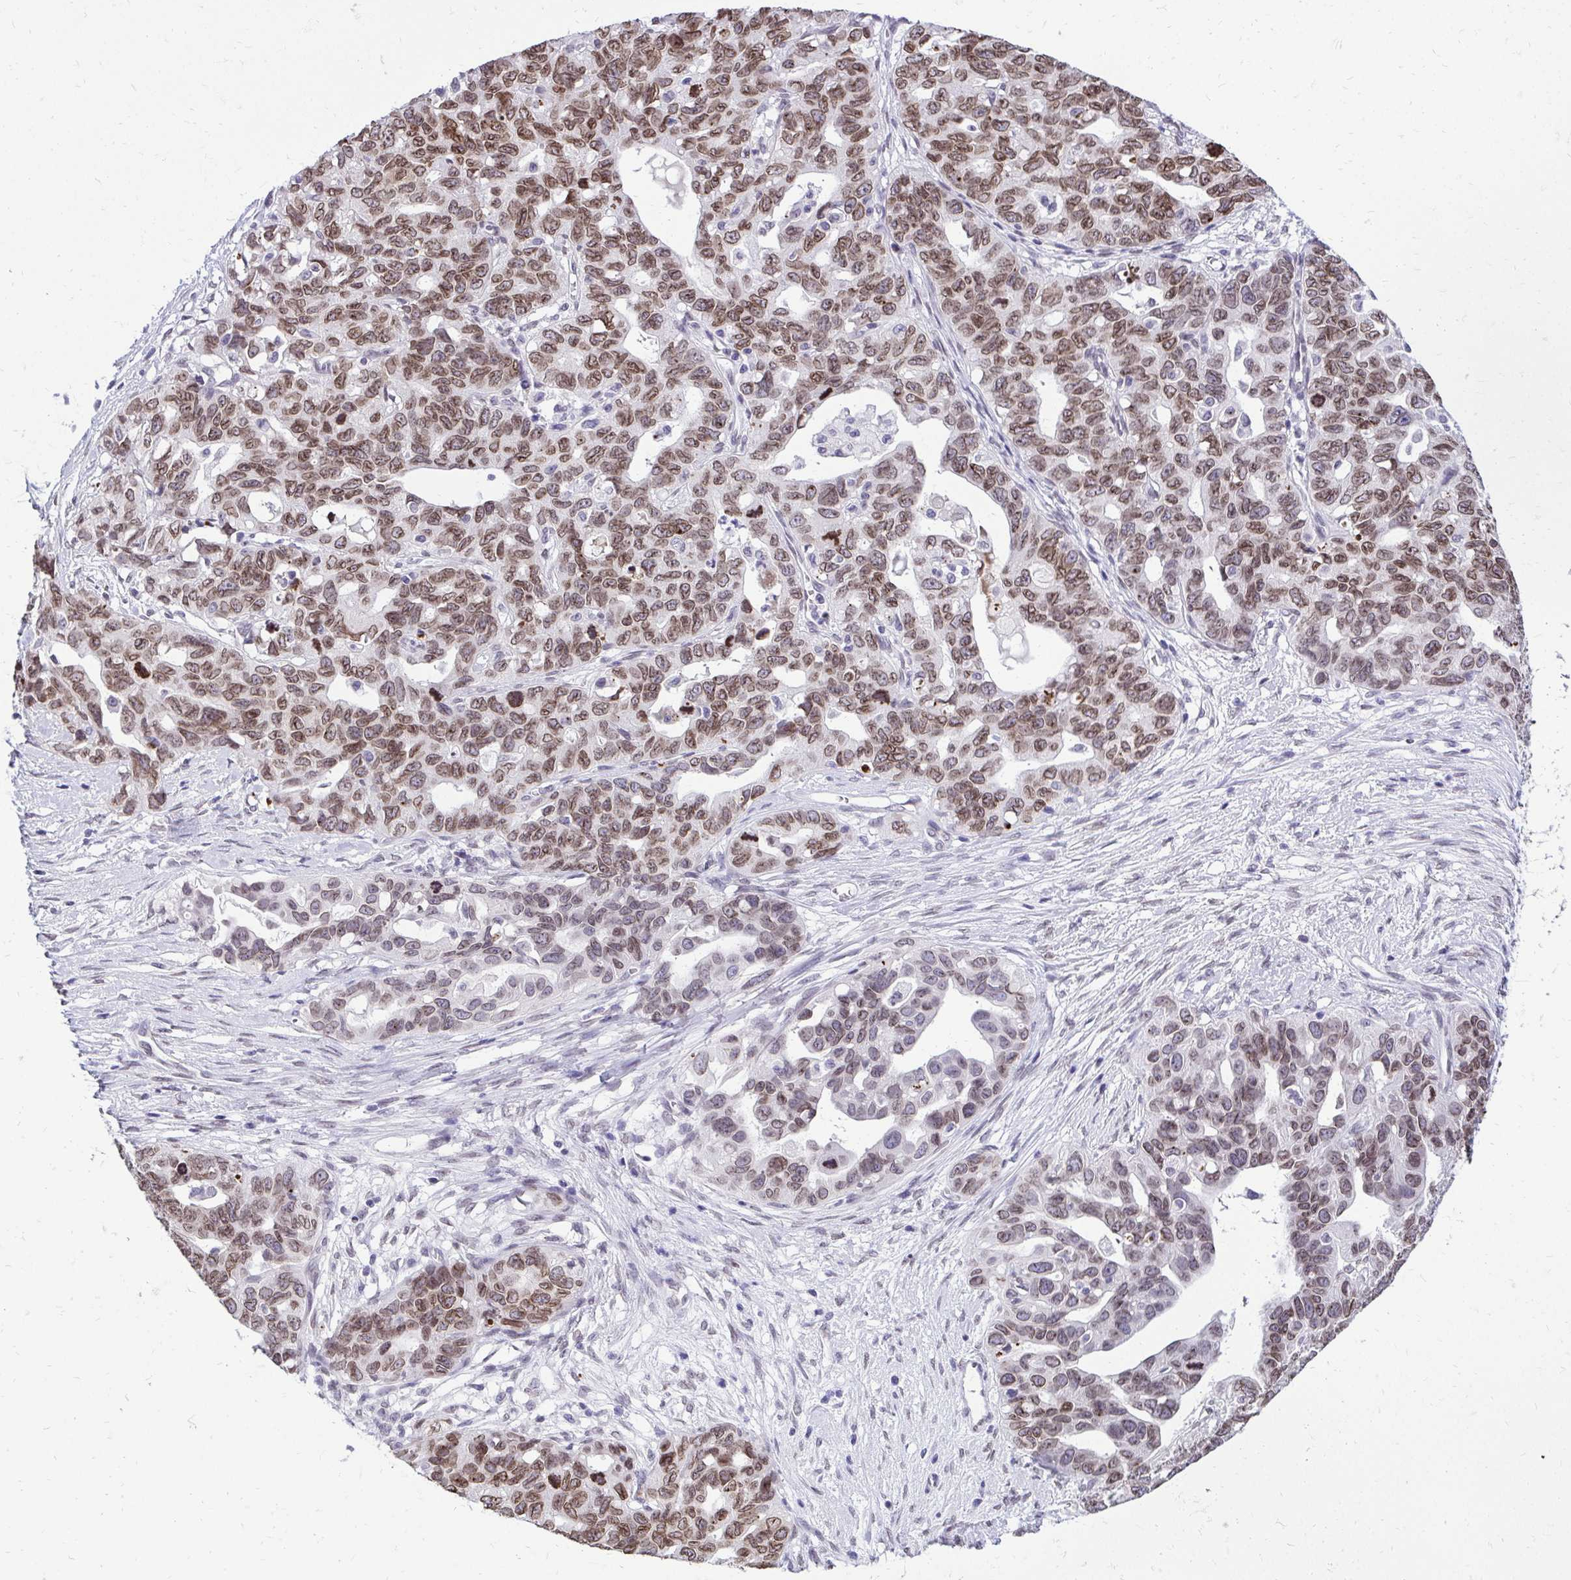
{"staining": {"intensity": "moderate", "quantity": ">75%", "location": "cytoplasmic/membranous,nuclear"}, "tissue": "ovarian cancer", "cell_type": "Tumor cells", "image_type": "cancer", "snomed": [{"axis": "morphology", "description": "Cystadenocarcinoma, serous, NOS"}, {"axis": "topography", "description": "Ovary"}], "caption": "A photomicrograph of ovarian cancer (serous cystadenocarcinoma) stained for a protein exhibits moderate cytoplasmic/membranous and nuclear brown staining in tumor cells.", "gene": "BANF1", "patient": {"sex": "female", "age": 69}}